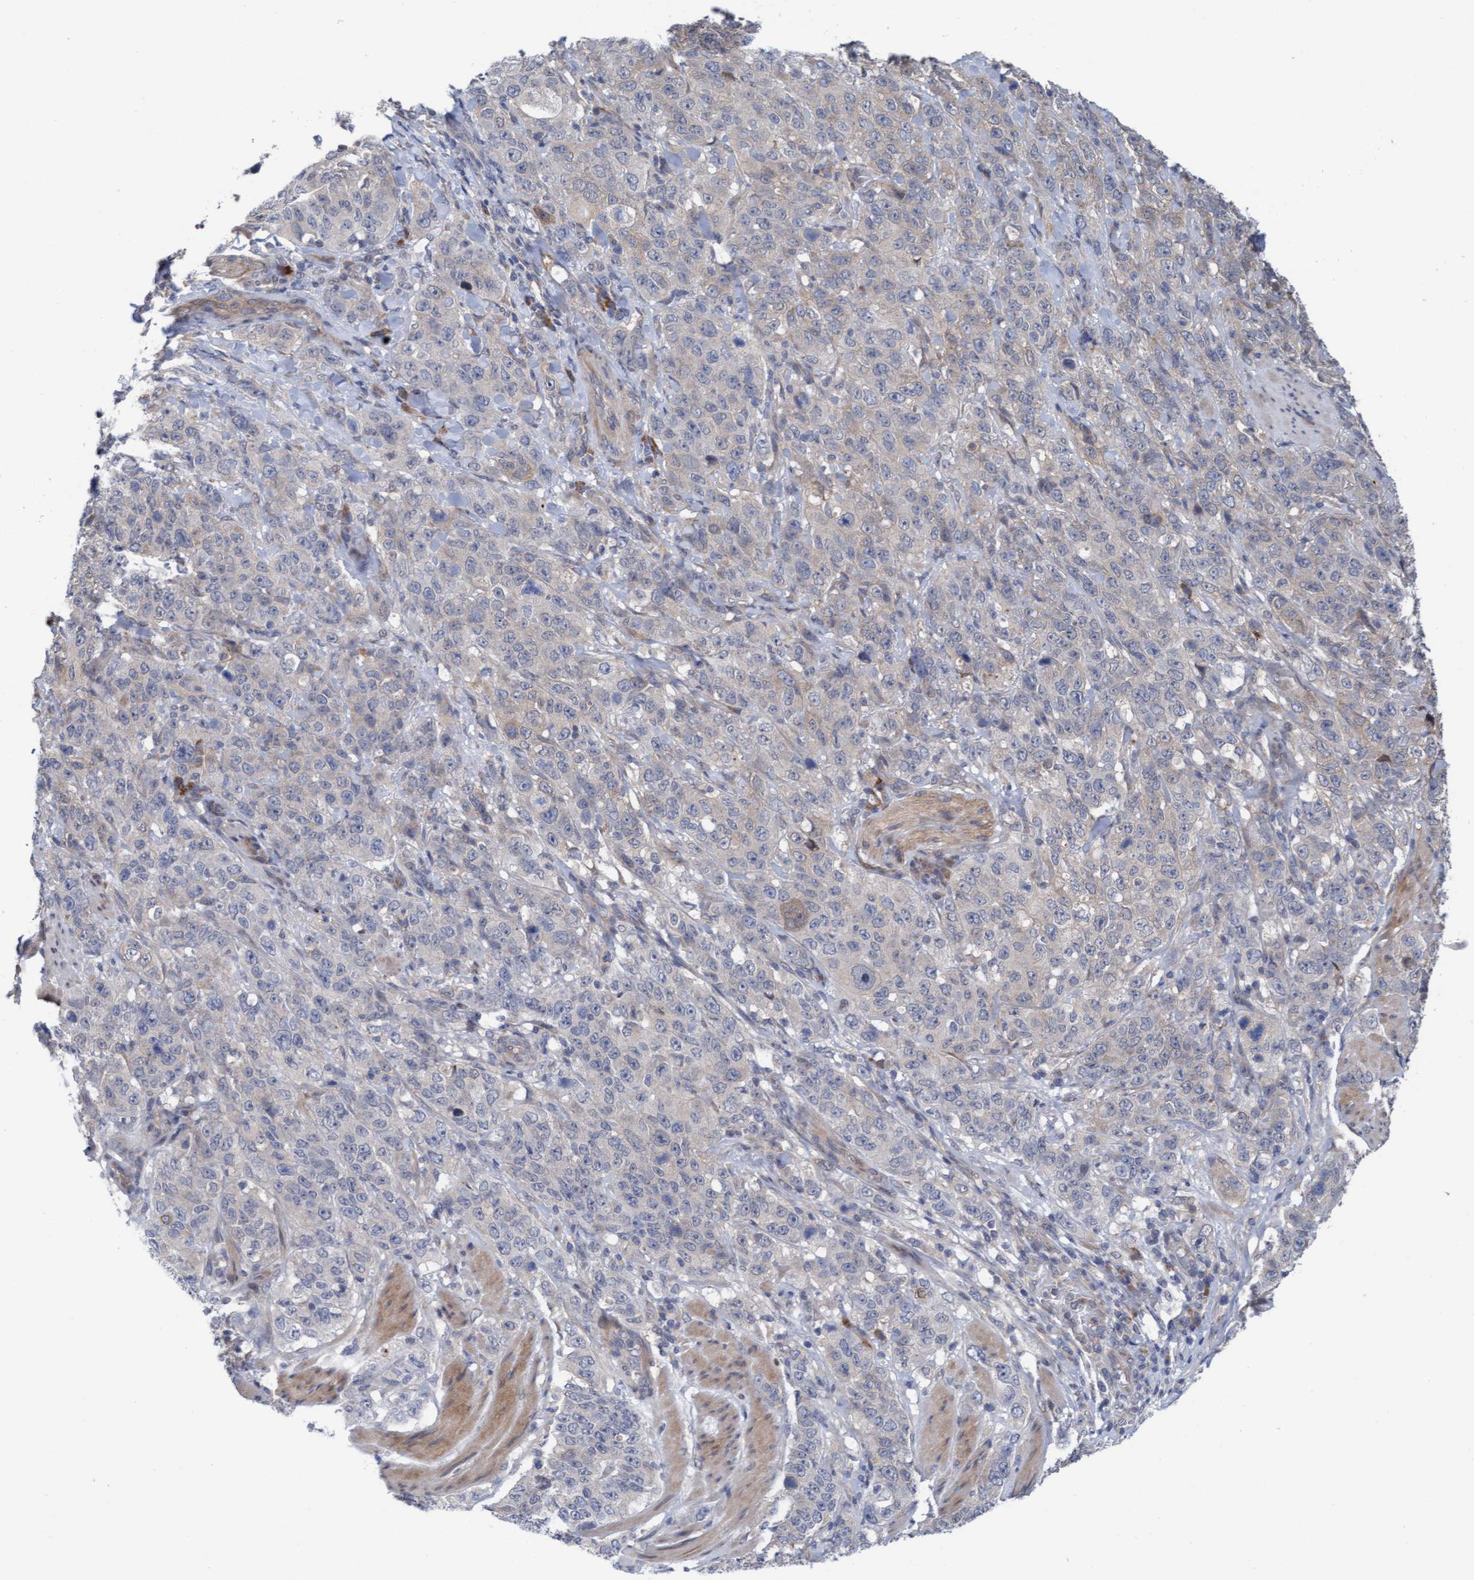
{"staining": {"intensity": "negative", "quantity": "none", "location": "none"}, "tissue": "stomach cancer", "cell_type": "Tumor cells", "image_type": "cancer", "snomed": [{"axis": "morphology", "description": "Adenocarcinoma, NOS"}, {"axis": "topography", "description": "Stomach"}], "caption": "There is no significant staining in tumor cells of stomach adenocarcinoma.", "gene": "PLCD1", "patient": {"sex": "male", "age": 48}}